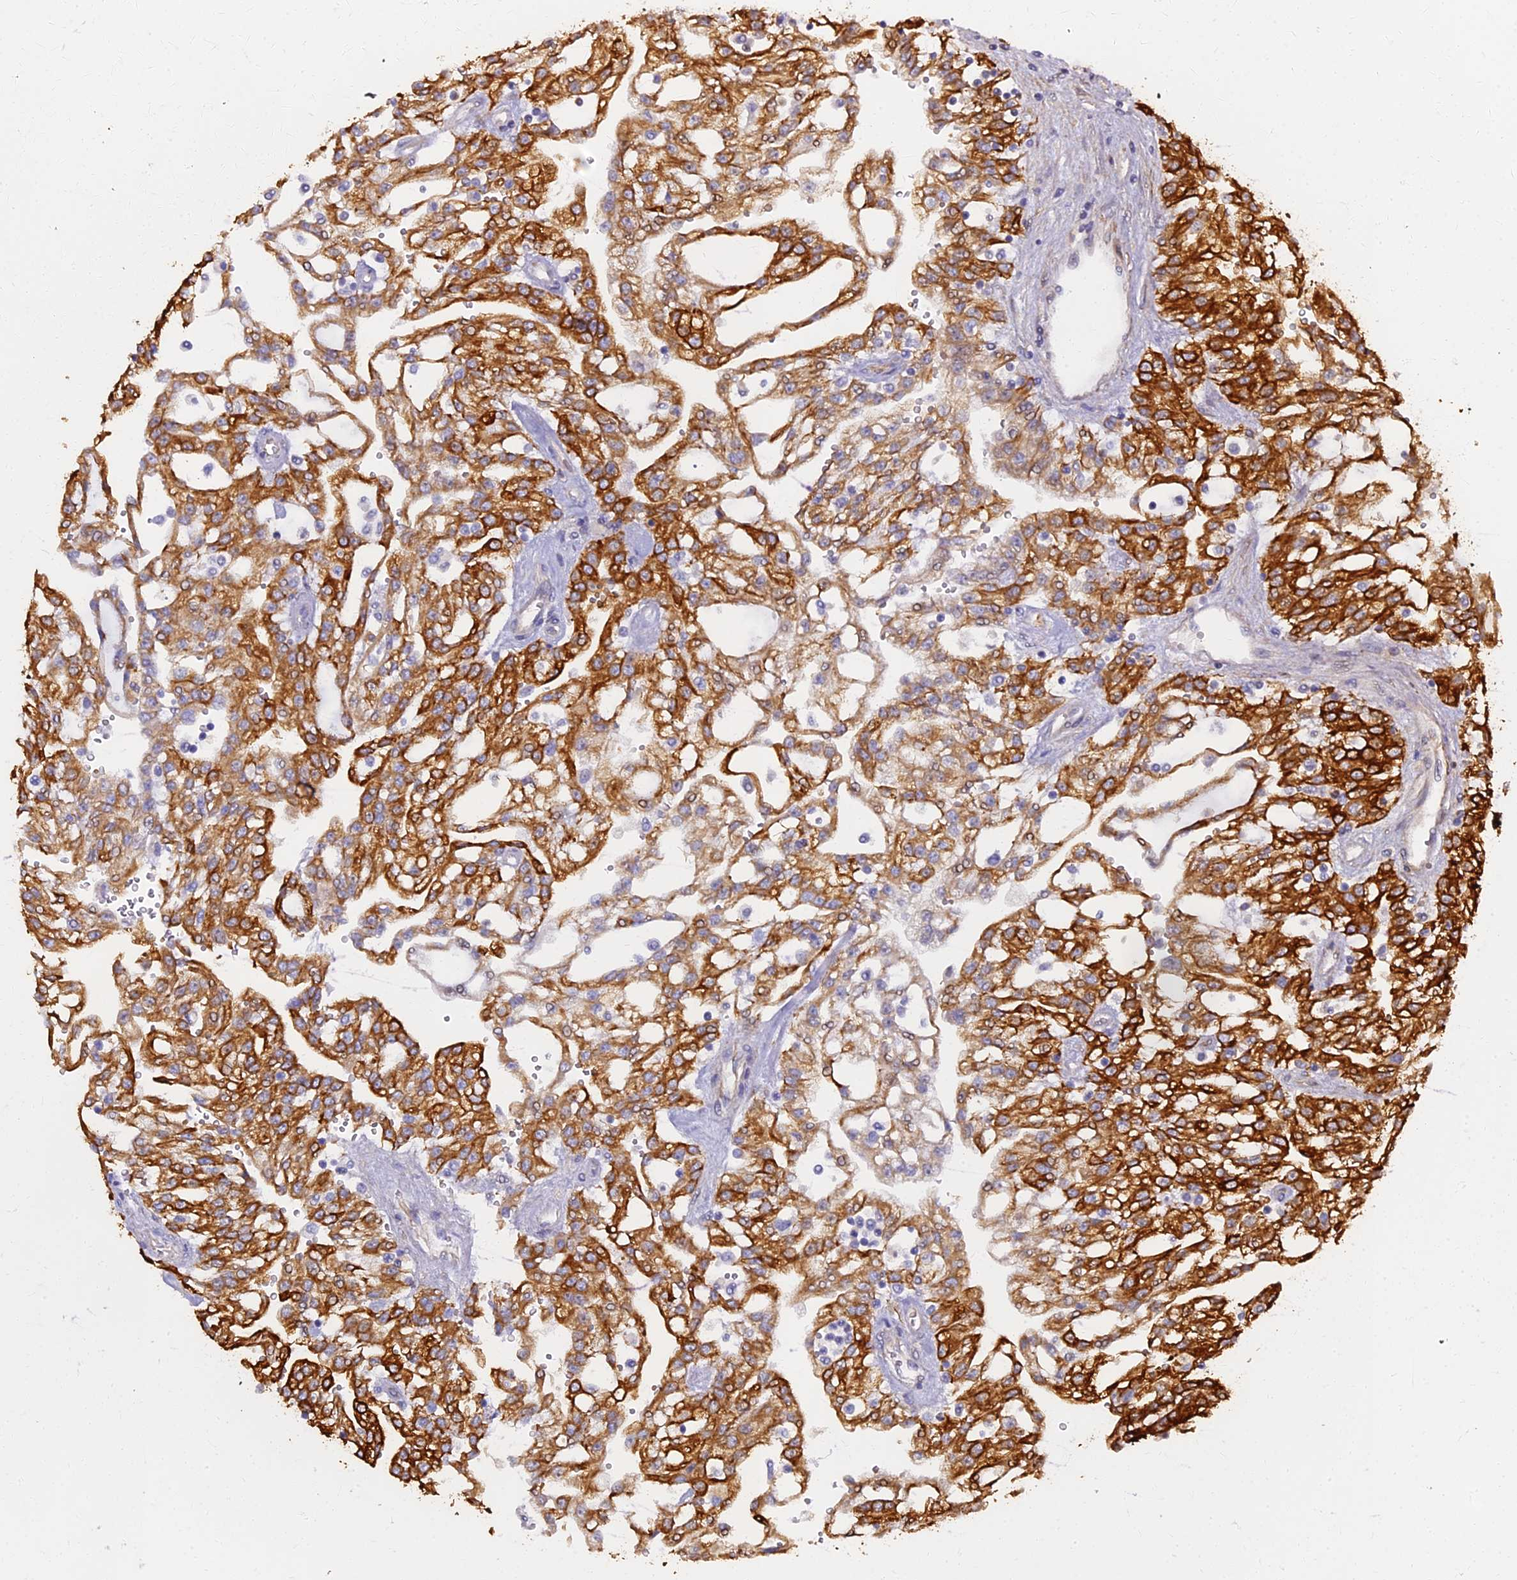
{"staining": {"intensity": "strong", "quantity": "25%-75%", "location": "cytoplasmic/membranous"}, "tissue": "renal cancer", "cell_type": "Tumor cells", "image_type": "cancer", "snomed": [{"axis": "morphology", "description": "Adenocarcinoma, NOS"}, {"axis": "topography", "description": "Kidney"}], "caption": "DAB (3,3'-diaminobenzidine) immunohistochemical staining of human renal cancer (adenocarcinoma) exhibits strong cytoplasmic/membranous protein expression in about 25%-75% of tumor cells.", "gene": "LRRC57", "patient": {"sex": "male", "age": 63}}